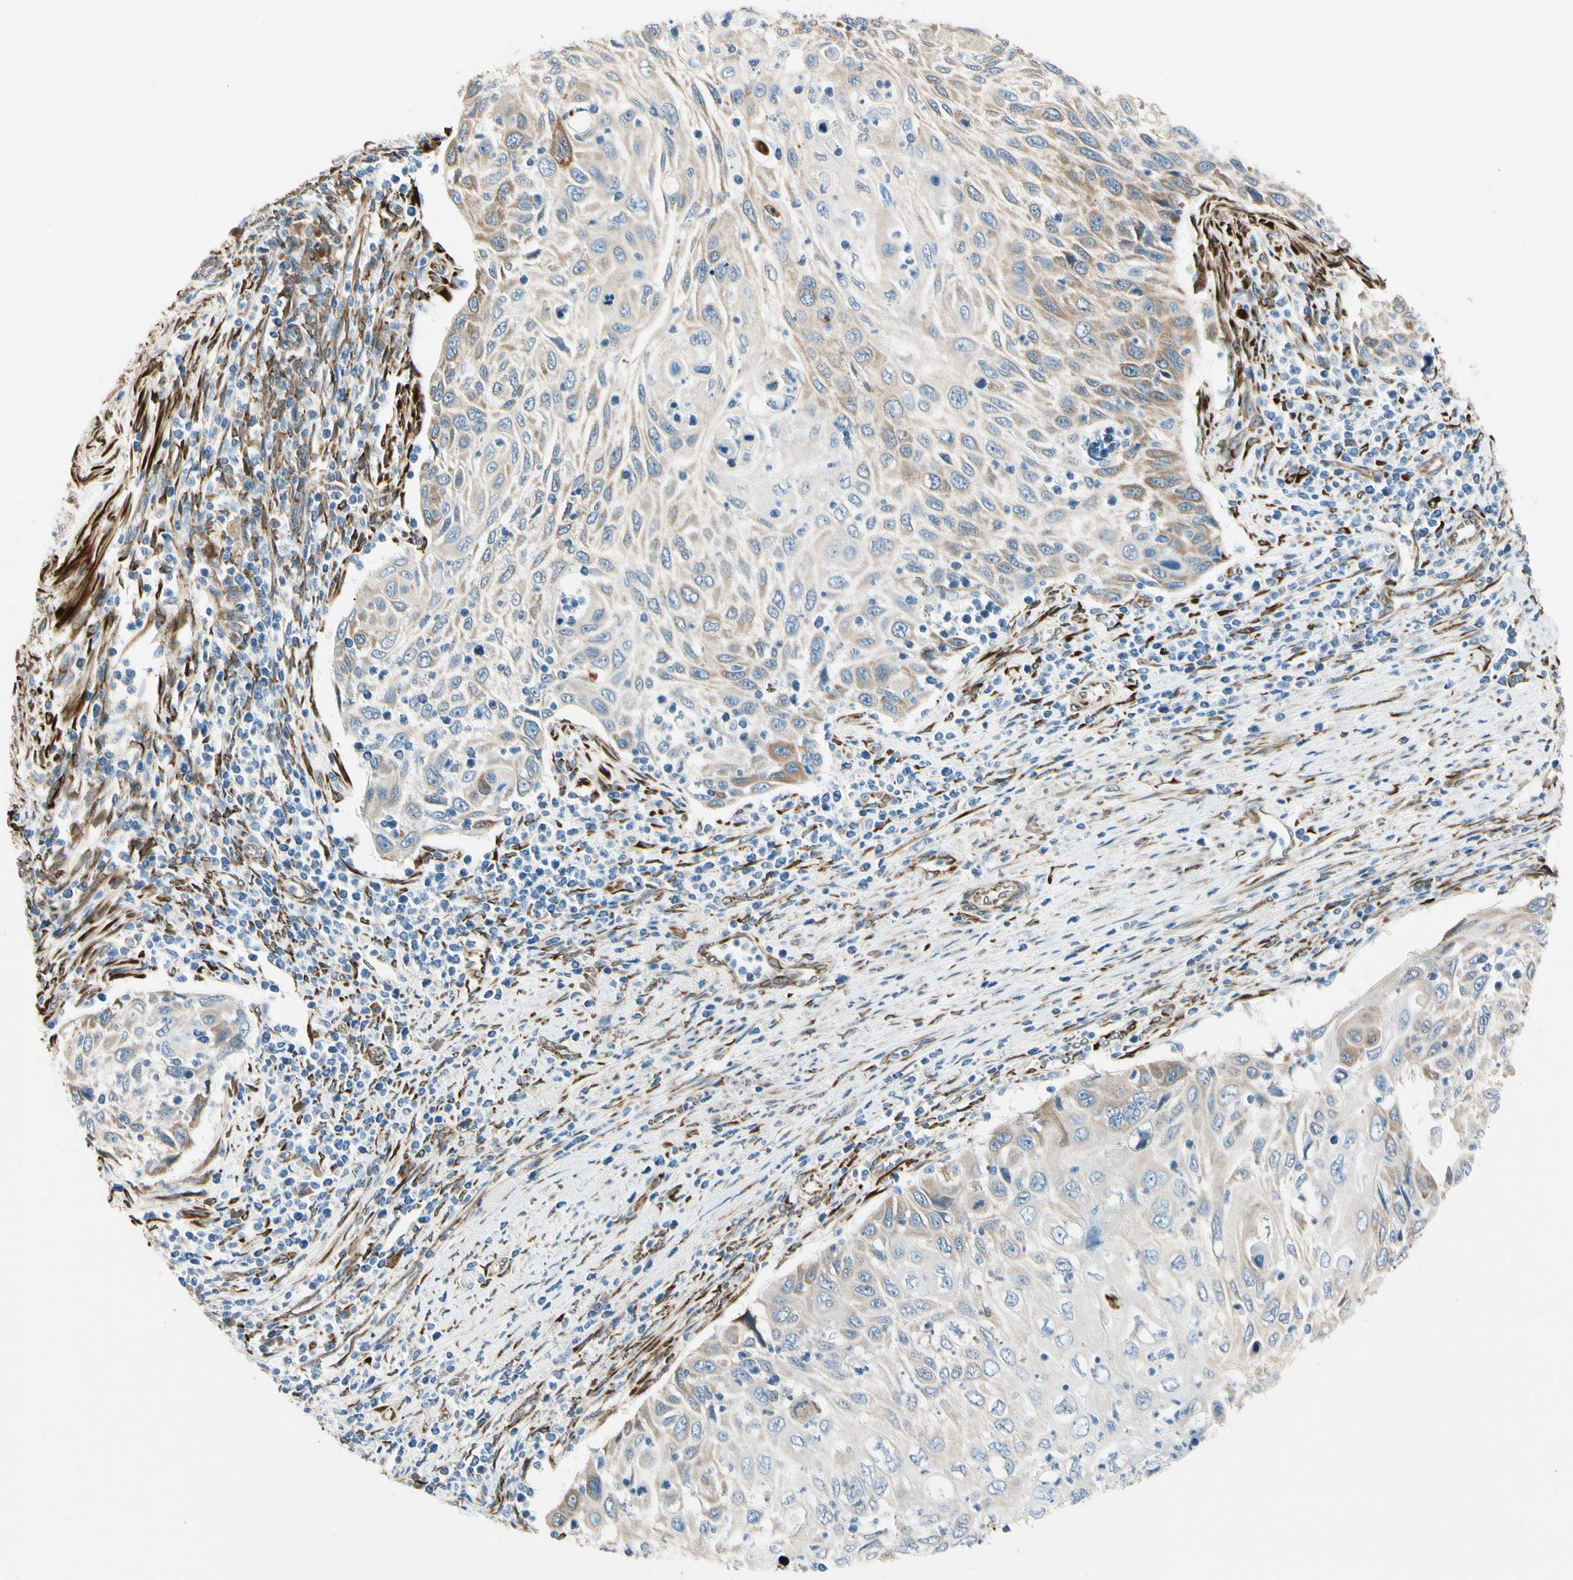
{"staining": {"intensity": "weak", "quantity": "25%-75%", "location": "cytoplasmic/membranous"}, "tissue": "cervical cancer", "cell_type": "Tumor cells", "image_type": "cancer", "snomed": [{"axis": "morphology", "description": "Squamous cell carcinoma, NOS"}, {"axis": "topography", "description": "Cervix"}], "caption": "Immunohistochemistry (DAB) staining of cervical squamous cell carcinoma displays weak cytoplasmic/membranous protein staining in approximately 25%-75% of tumor cells.", "gene": "FKBP7", "patient": {"sex": "female", "age": 70}}